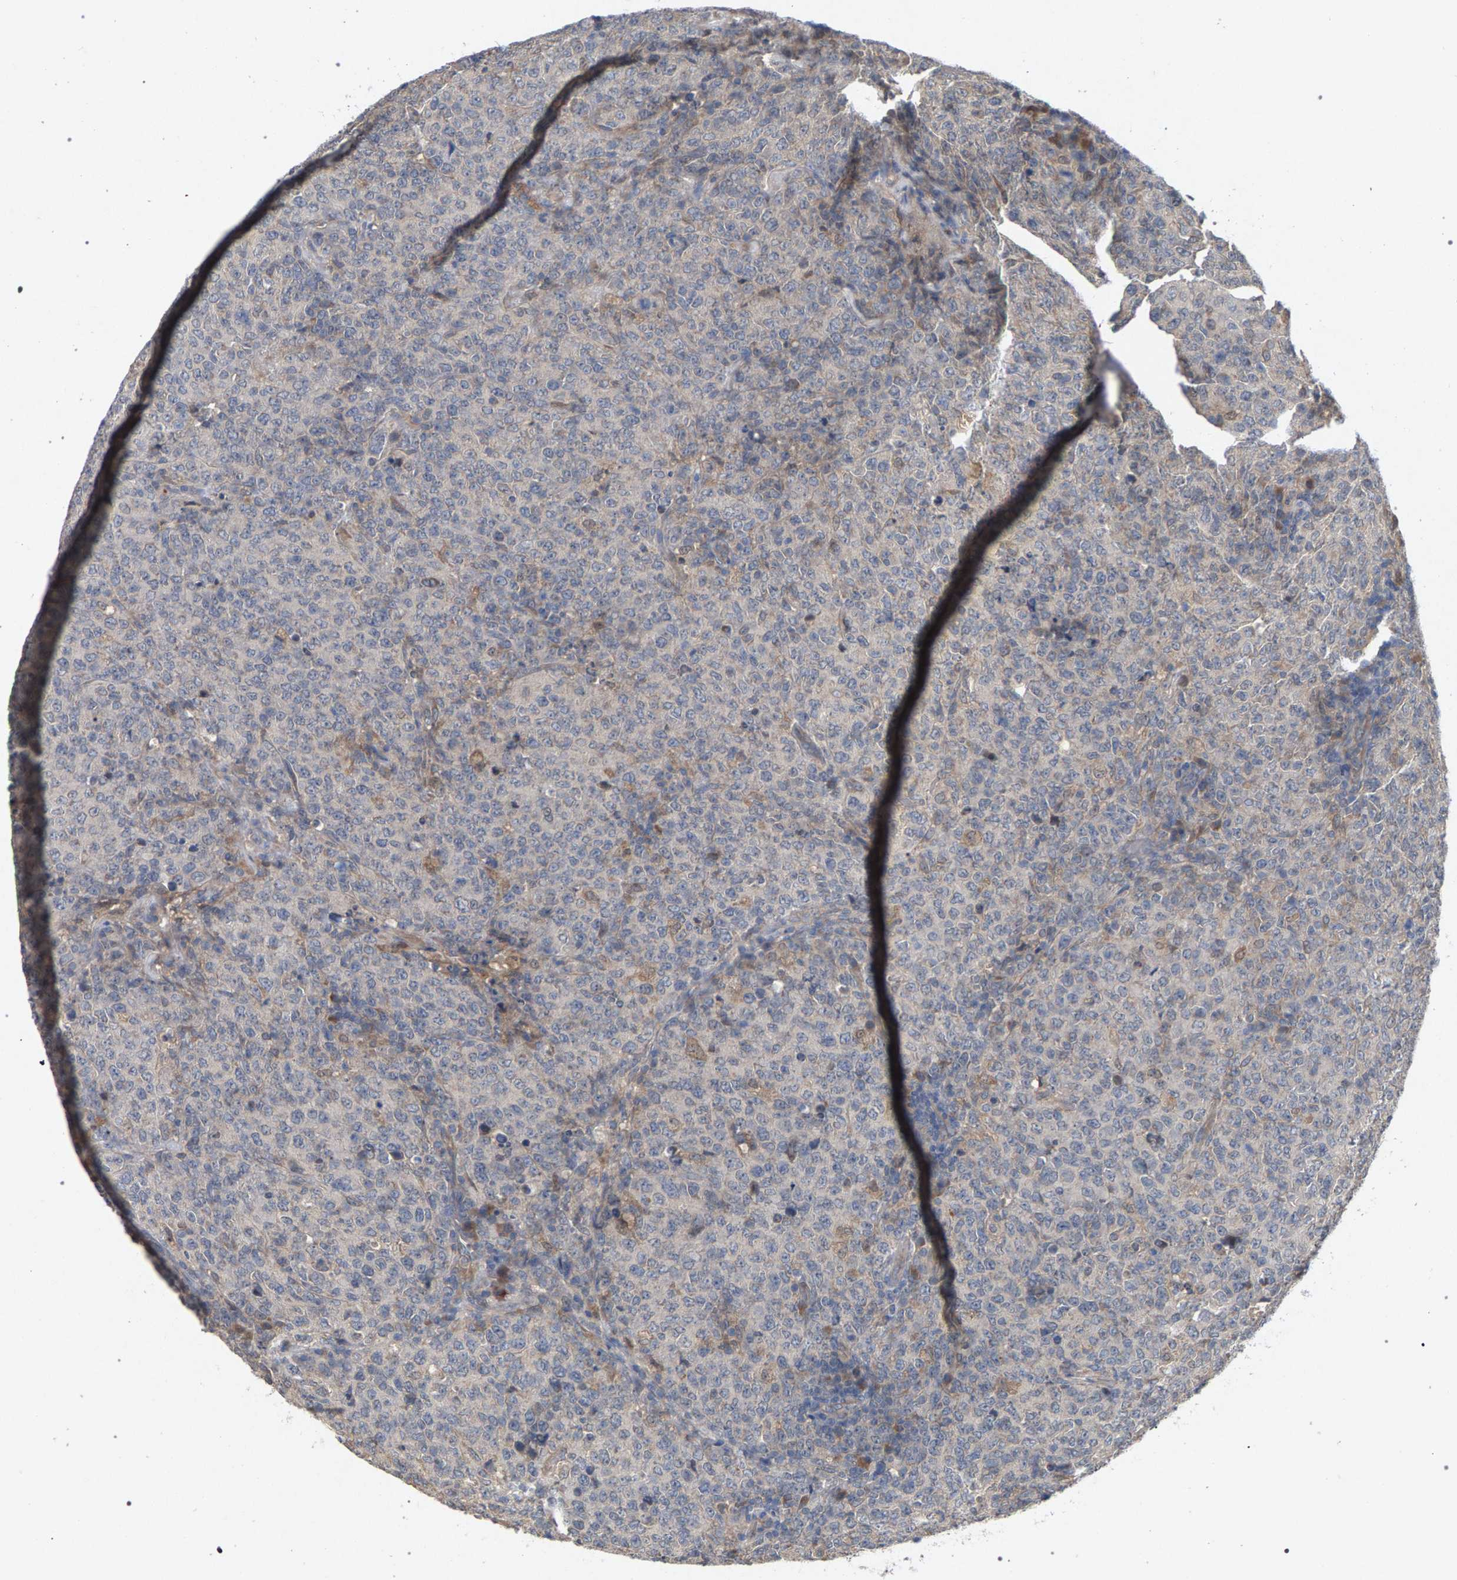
{"staining": {"intensity": "negative", "quantity": "none", "location": "none"}, "tissue": "lymphoma", "cell_type": "Tumor cells", "image_type": "cancer", "snomed": [{"axis": "morphology", "description": "Malignant lymphoma, non-Hodgkin's type, High grade"}, {"axis": "topography", "description": "Tonsil"}], "caption": "This is an immunohistochemistry micrograph of human malignant lymphoma, non-Hodgkin's type (high-grade). There is no positivity in tumor cells.", "gene": "SLC4A4", "patient": {"sex": "female", "age": 36}}